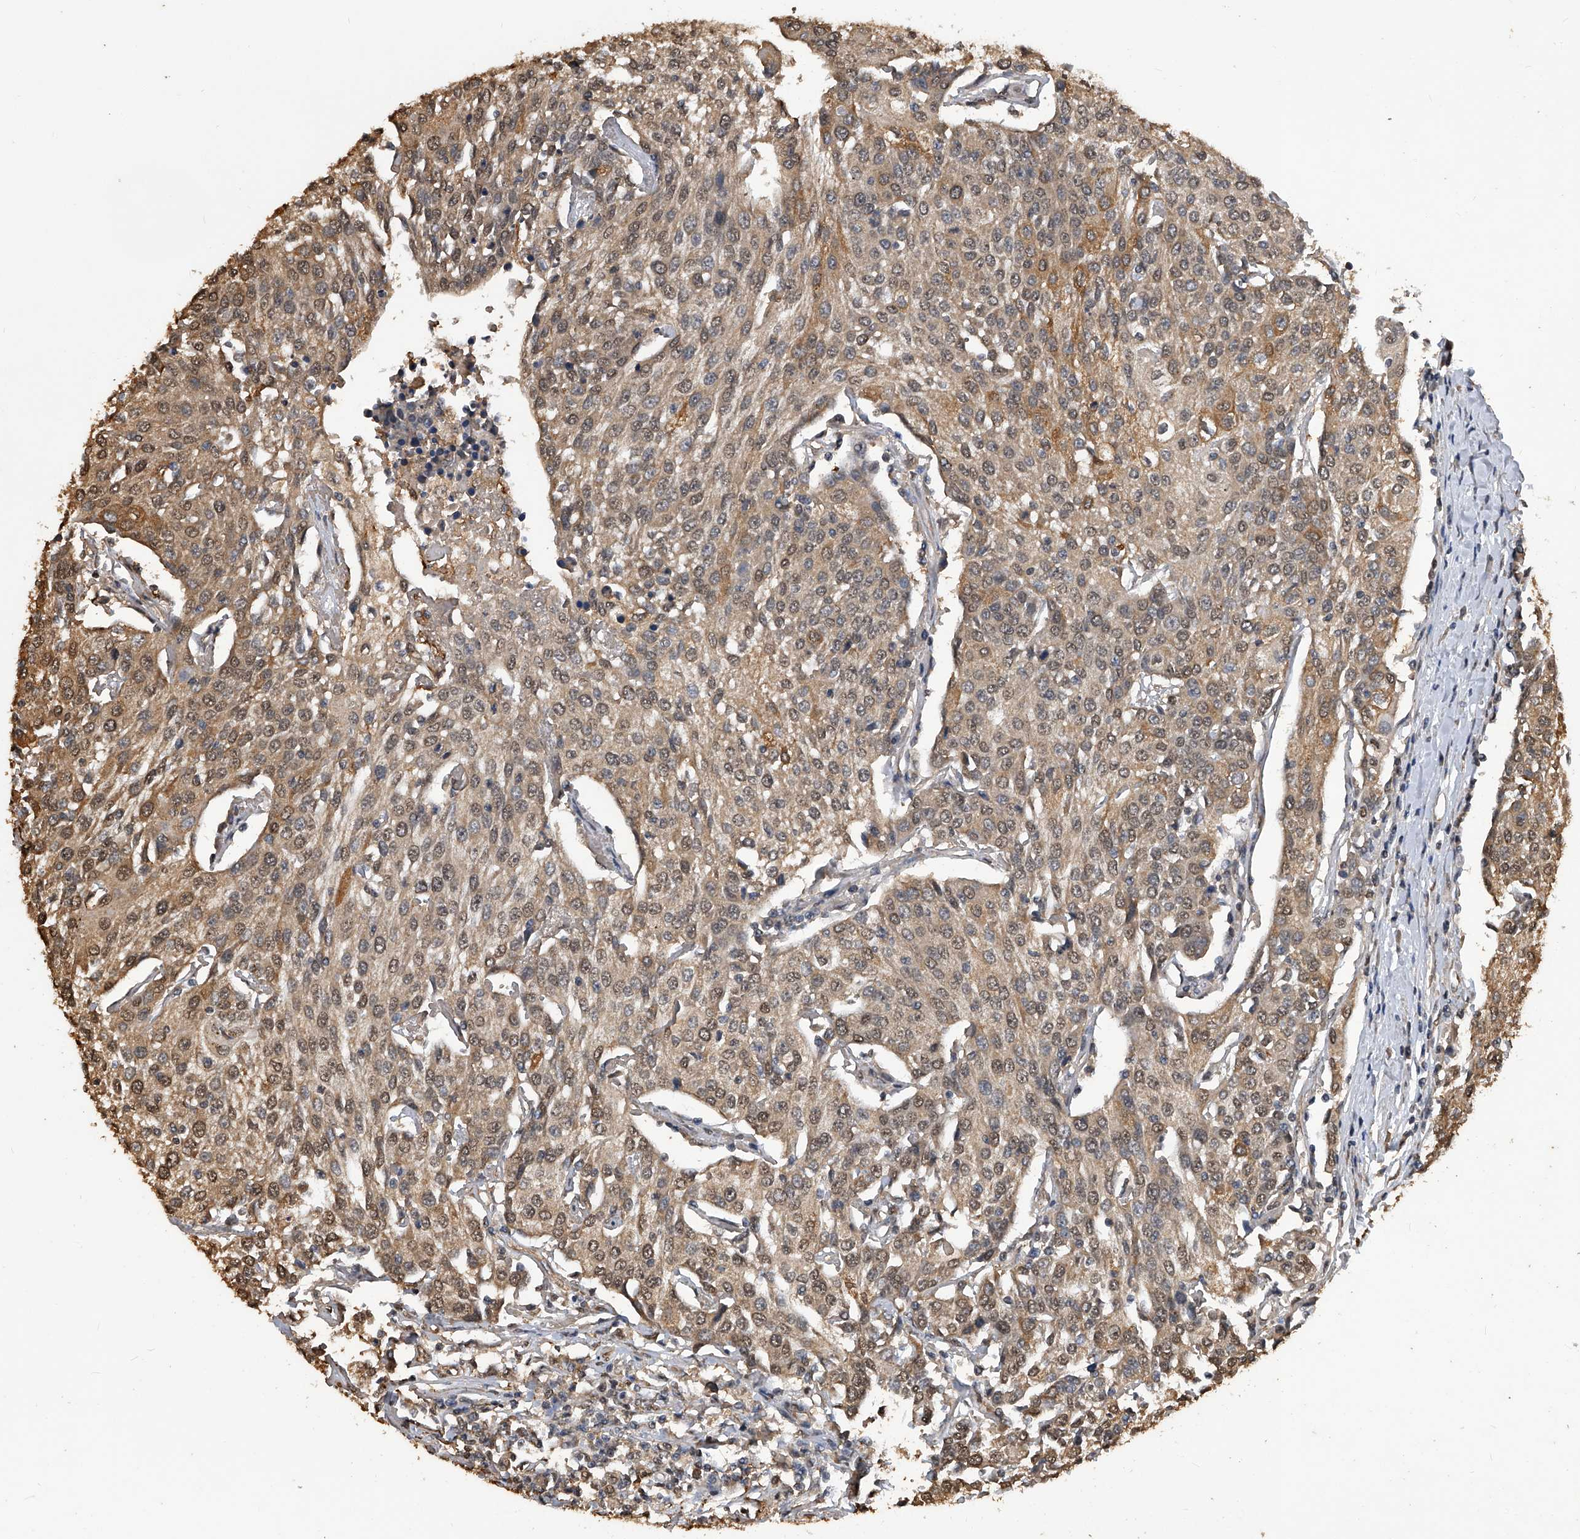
{"staining": {"intensity": "moderate", "quantity": "25%-75%", "location": "cytoplasmic/membranous,nuclear"}, "tissue": "urothelial cancer", "cell_type": "Tumor cells", "image_type": "cancer", "snomed": [{"axis": "morphology", "description": "Urothelial carcinoma, High grade"}, {"axis": "topography", "description": "Urinary bladder"}], "caption": "Urothelial cancer stained for a protein demonstrates moderate cytoplasmic/membranous and nuclear positivity in tumor cells. Nuclei are stained in blue.", "gene": "FBXL4", "patient": {"sex": "female", "age": 85}}